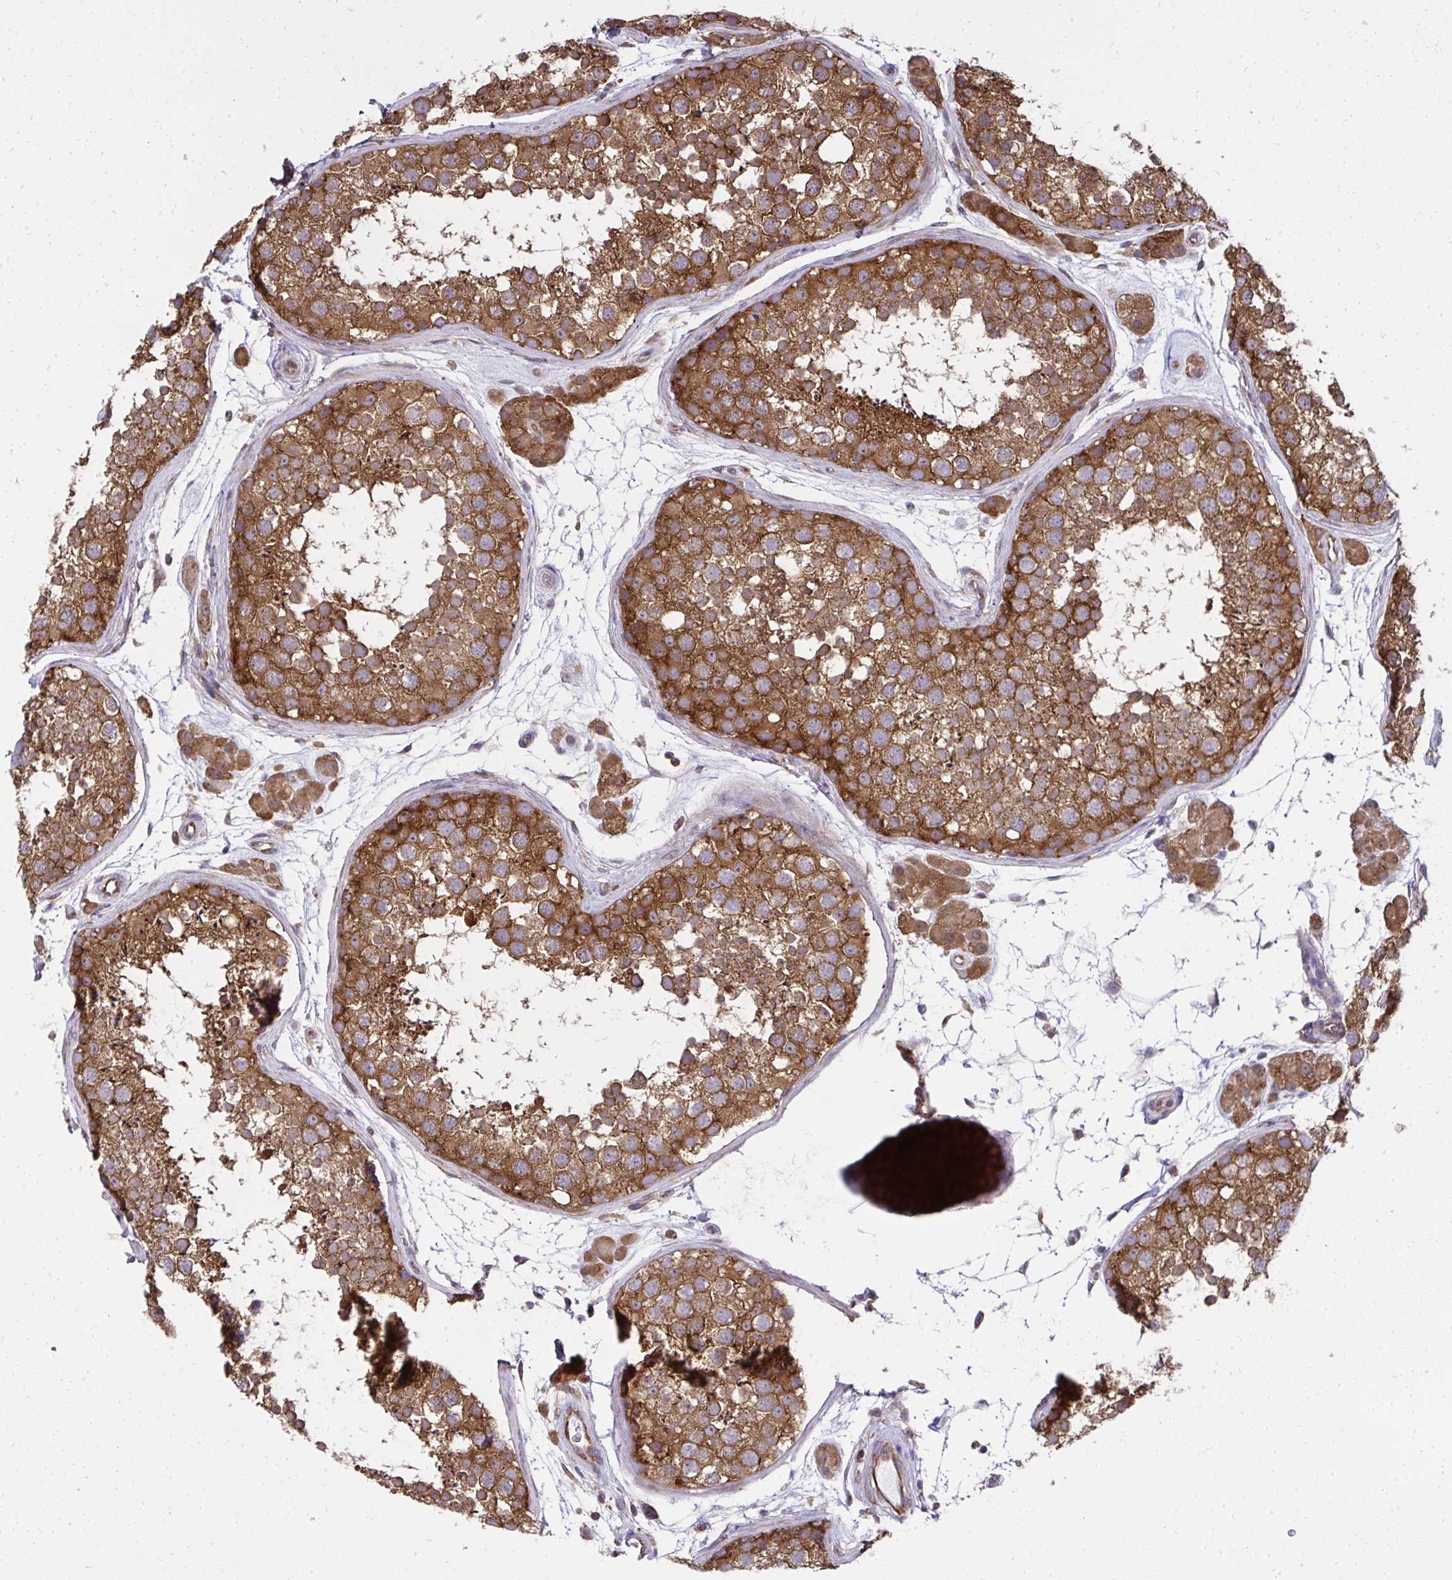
{"staining": {"intensity": "strong", "quantity": ">75%", "location": "cytoplasmic/membranous"}, "tissue": "testis", "cell_type": "Cells in seminiferous ducts", "image_type": "normal", "snomed": [{"axis": "morphology", "description": "Normal tissue, NOS"}, {"axis": "topography", "description": "Testis"}], "caption": "Testis was stained to show a protein in brown. There is high levels of strong cytoplasmic/membranous staining in about >75% of cells in seminiferous ducts.", "gene": "RPS7", "patient": {"sex": "male", "age": 41}}